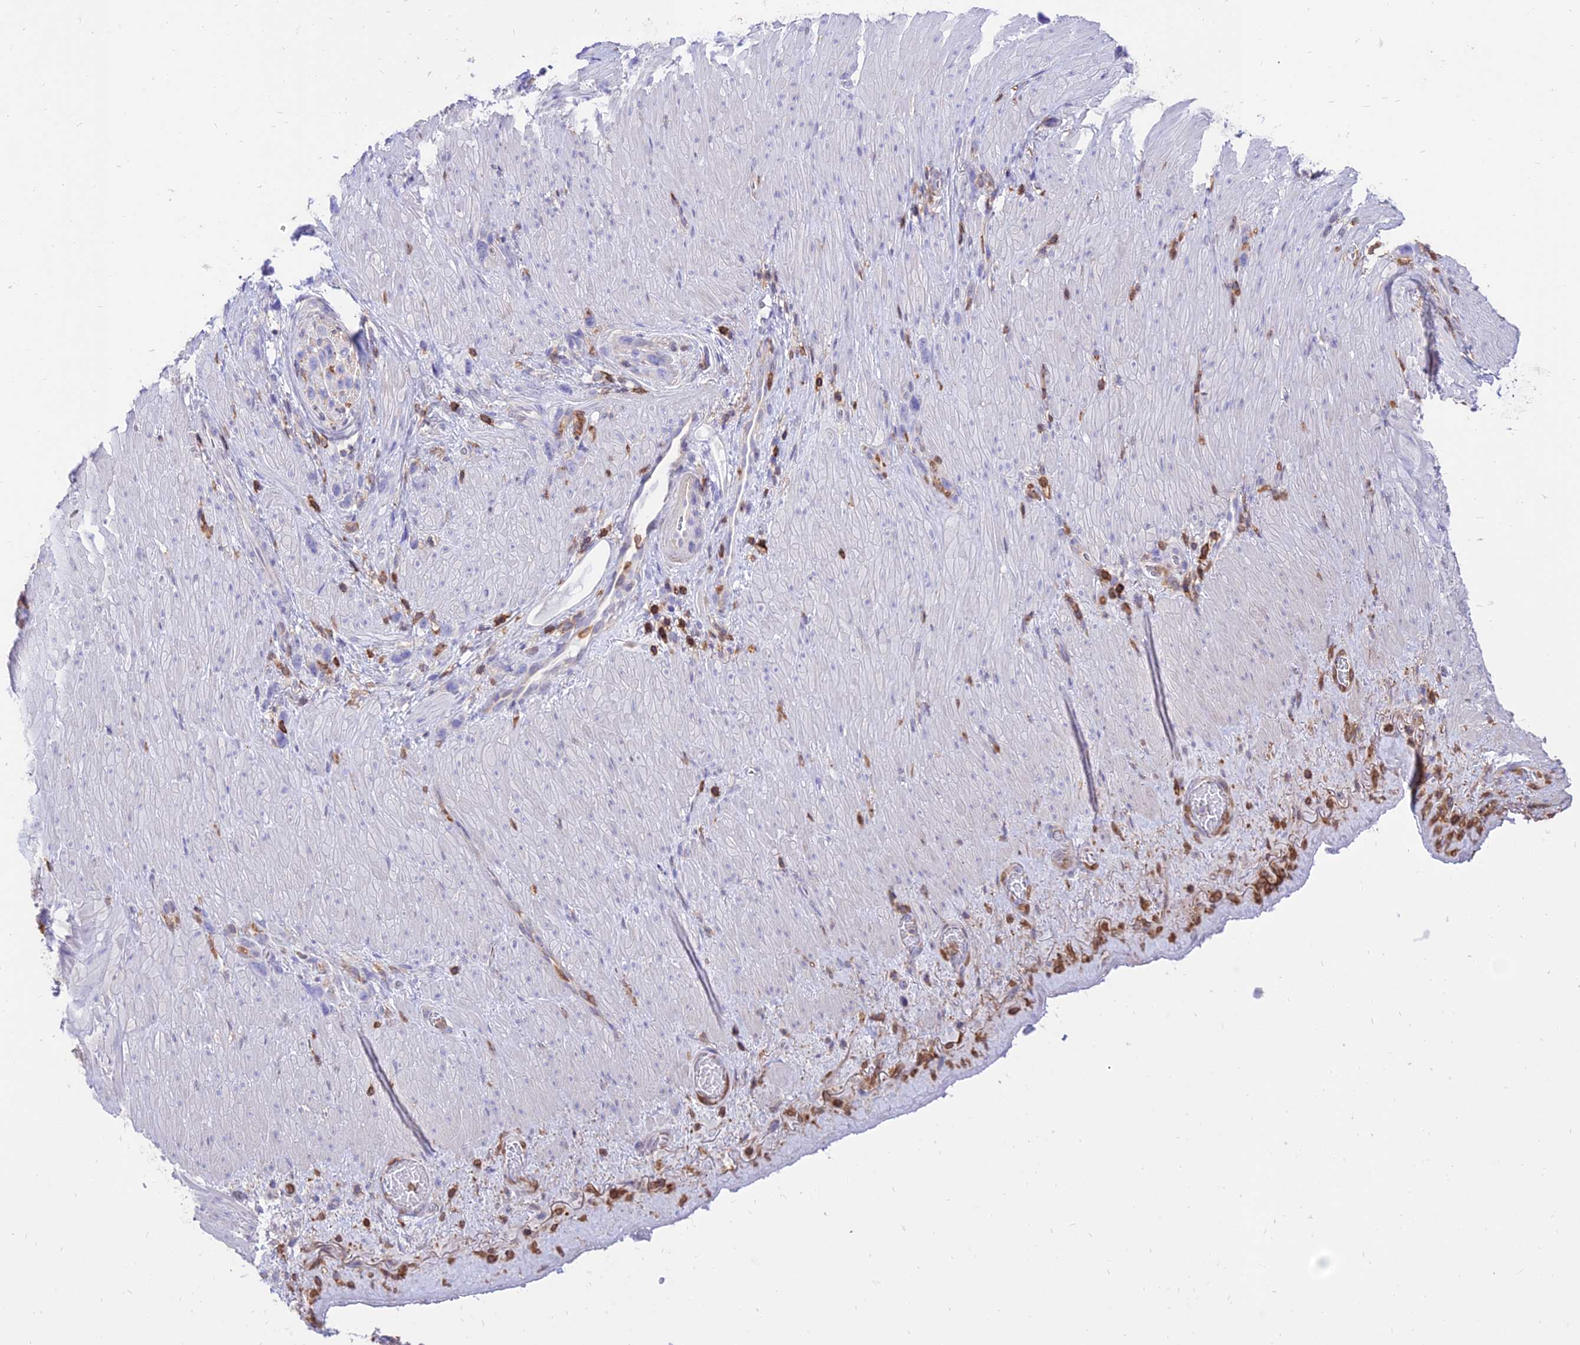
{"staining": {"intensity": "negative", "quantity": "none", "location": "none"}, "tissue": "stomach cancer", "cell_type": "Tumor cells", "image_type": "cancer", "snomed": [{"axis": "morphology", "description": "Adenocarcinoma, NOS"}, {"axis": "topography", "description": "Stomach"}], "caption": "Histopathology image shows no protein expression in tumor cells of stomach adenocarcinoma tissue. The staining was performed using DAB (3,3'-diaminobenzidine) to visualize the protein expression in brown, while the nuclei were stained in blue with hematoxylin (Magnification: 20x).", "gene": "SREK1IP1", "patient": {"sex": "female", "age": 65}}